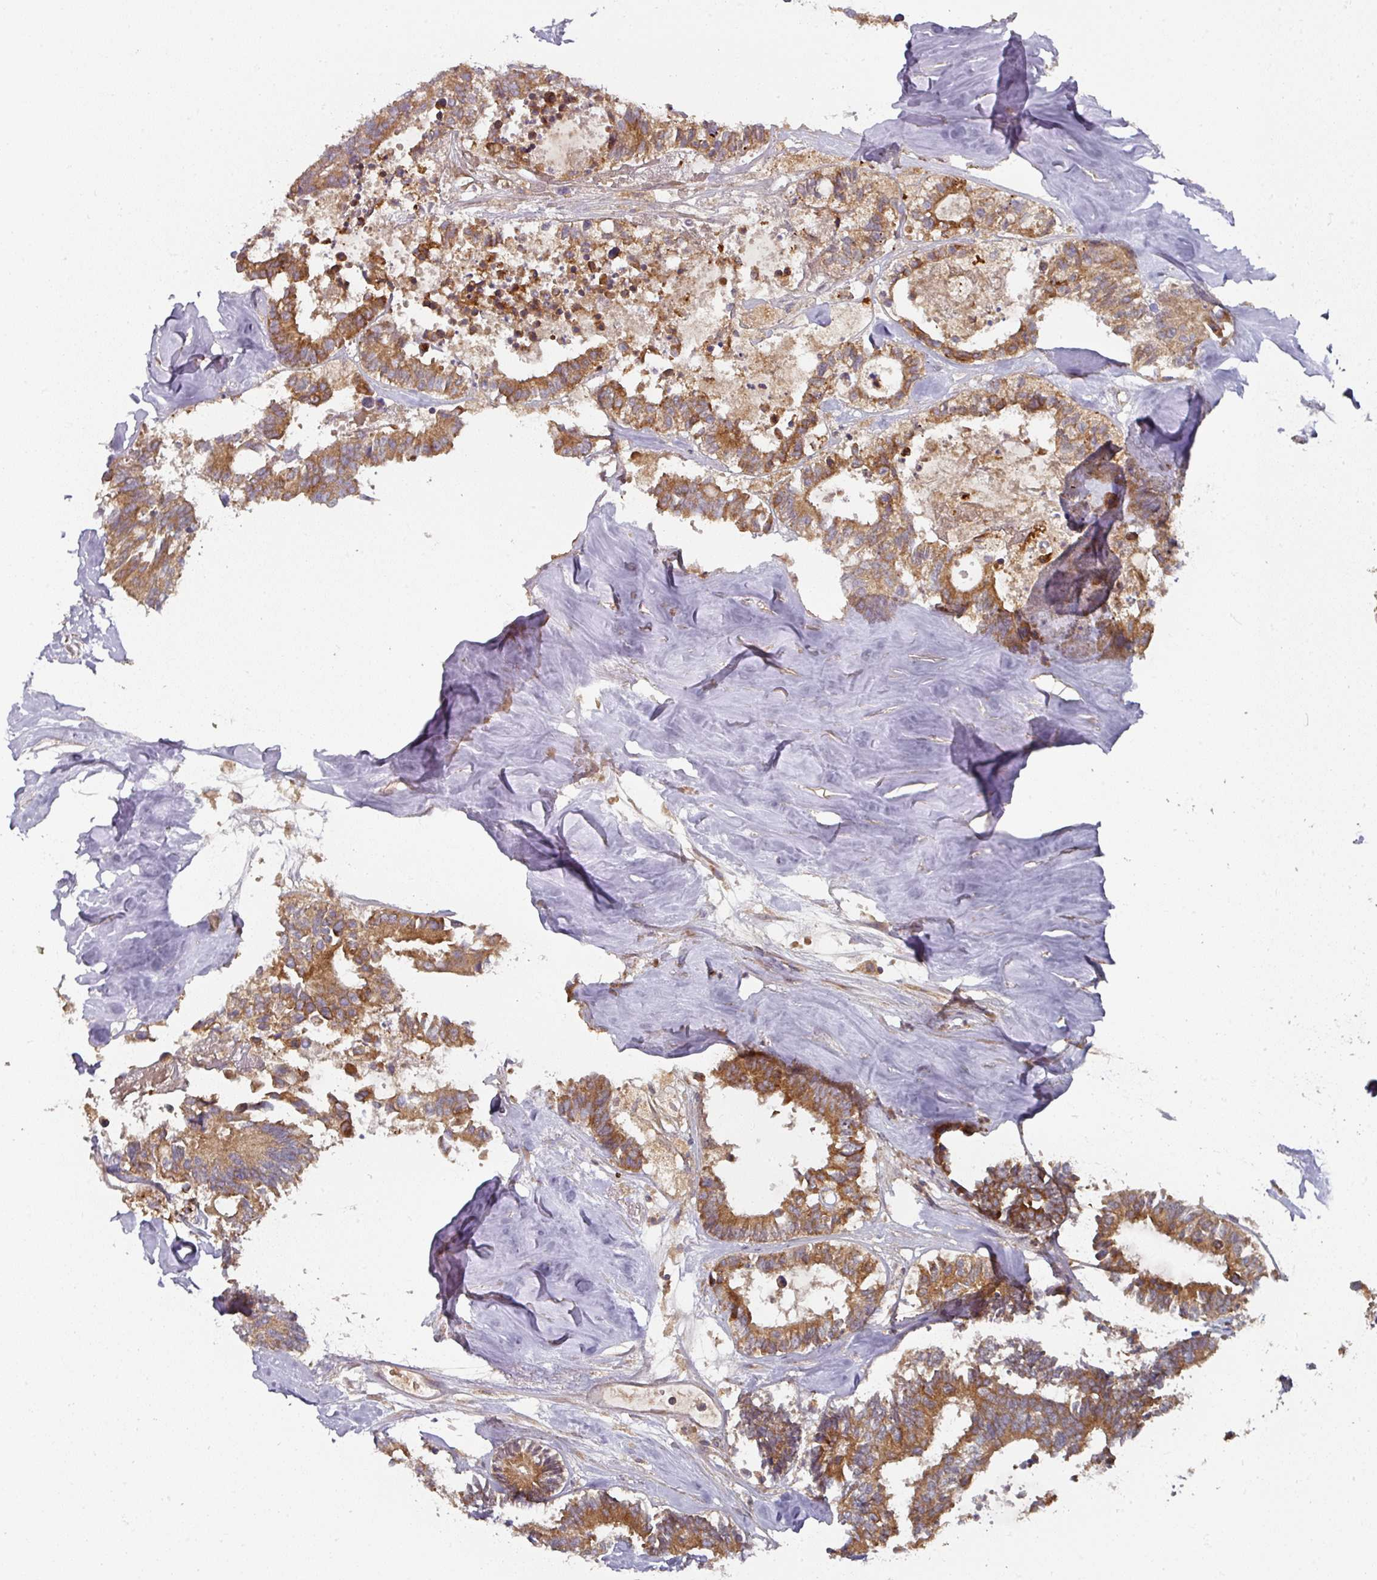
{"staining": {"intensity": "moderate", "quantity": ">75%", "location": "cytoplasmic/membranous"}, "tissue": "colorectal cancer", "cell_type": "Tumor cells", "image_type": "cancer", "snomed": [{"axis": "morphology", "description": "Adenocarcinoma, NOS"}, {"axis": "topography", "description": "Colon"}, {"axis": "topography", "description": "Rectum"}], "caption": "Brown immunohistochemical staining in colorectal cancer (adenocarcinoma) demonstrates moderate cytoplasmic/membranous staining in about >75% of tumor cells. (Stains: DAB (3,3'-diaminobenzidine) in brown, nuclei in blue, Microscopy: brightfield microscopy at high magnification).", "gene": "DNAJC7", "patient": {"sex": "male", "age": 57}}